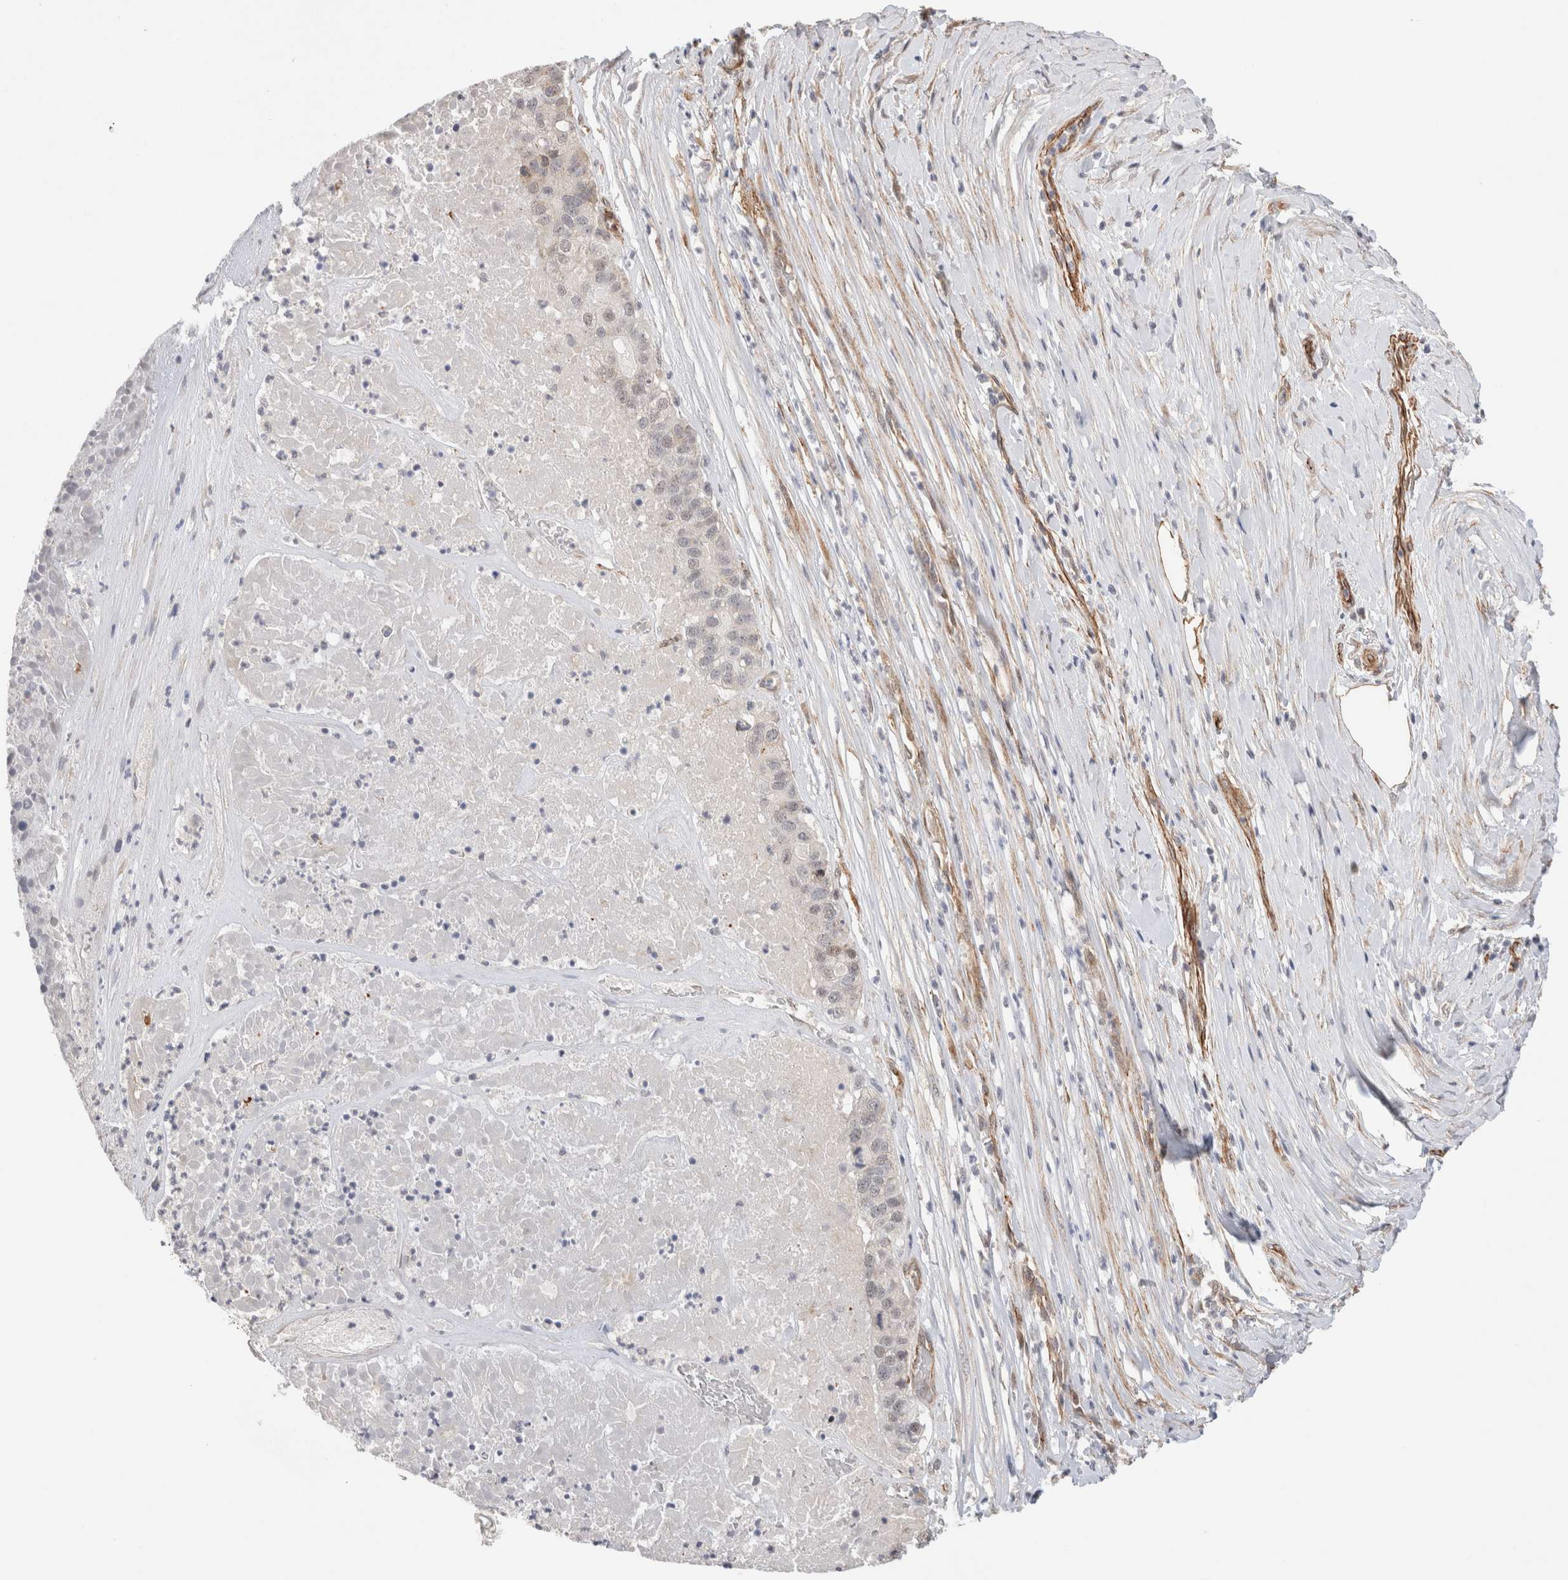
{"staining": {"intensity": "negative", "quantity": "none", "location": "none"}, "tissue": "pancreatic cancer", "cell_type": "Tumor cells", "image_type": "cancer", "snomed": [{"axis": "morphology", "description": "Adenocarcinoma, NOS"}, {"axis": "topography", "description": "Pancreas"}], "caption": "An immunohistochemistry image of pancreatic cancer (adenocarcinoma) is shown. There is no staining in tumor cells of pancreatic cancer (adenocarcinoma).", "gene": "CAAP1", "patient": {"sex": "male", "age": 50}}